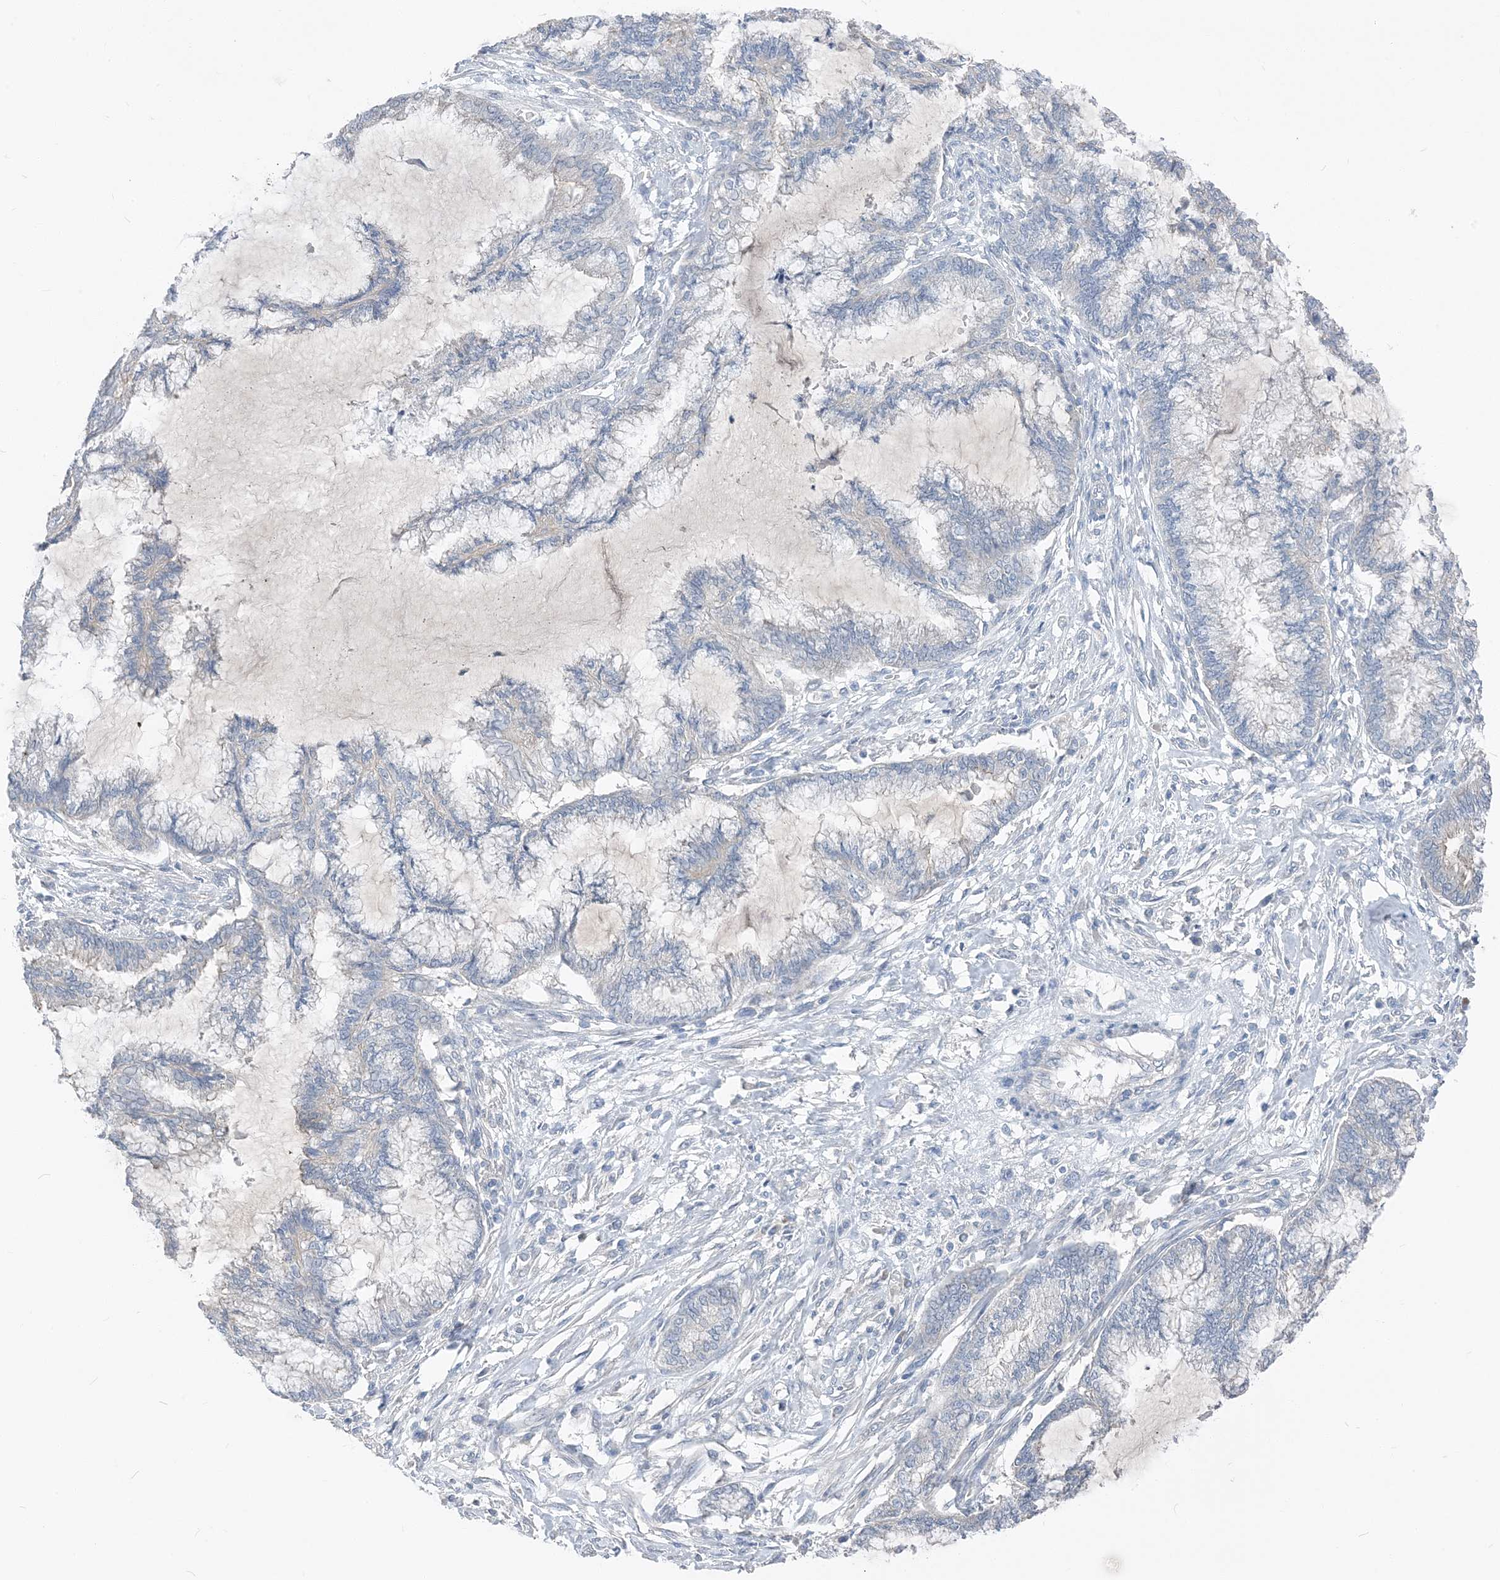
{"staining": {"intensity": "negative", "quantity": "none", "location": "none"}, "tissue": "endometrial cancer", "cell_type": "Tumor cells", "image_type": "cancer", "snomed": [{"axis": "morphology", "description": "Adenocarcinoma, NOS"}, {"axis": "topography", "description": "Endometrium"}], "caption": "High power microscopy micrograph of an immunohistochemistry micrograph of endometrial cancer, revealing no significant staining in tumor cells.", "gene": "NCOA7", "patient": {"sex": "female", "age": 86}}